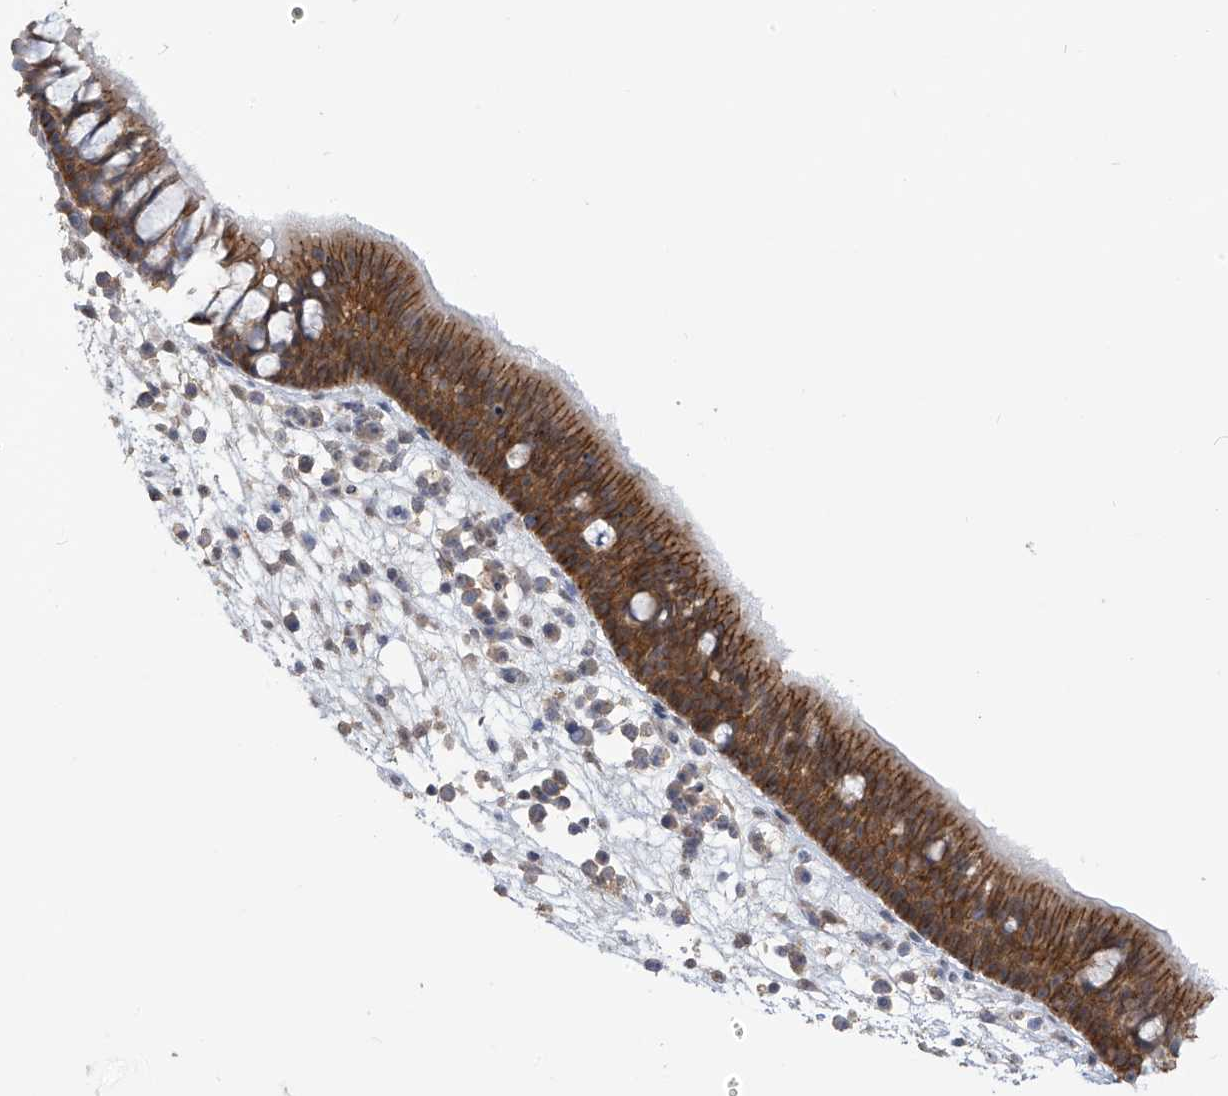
{"staining": {"intensity": "strong", "quantity": ">75%", "location": "cytoplasmic/membranous"}, "tissue": "nasopharynx", "cell_type": "Respiratory epithelial cells", "image_type": "normal", "snomed": [{"axis": "morphology", "description": "Normal tissue, NOS"}, {"axis": "morphology", "description": "Inflammation, NOS"}, {"axis": "morphology", "description": "Malignant melanoma, Metastatic site"}, {"axis": "topography", "description": "Nasopharynx"}], "caption": "Brown immunohistochemical staining in unremarkable human nasopharynx exhibits strong cytoplasmic/membranous expression in about >75% of respiratory epithelial cells.", "gene": "KIAA1522", "patient": {"sex": "male", "age": 70}}